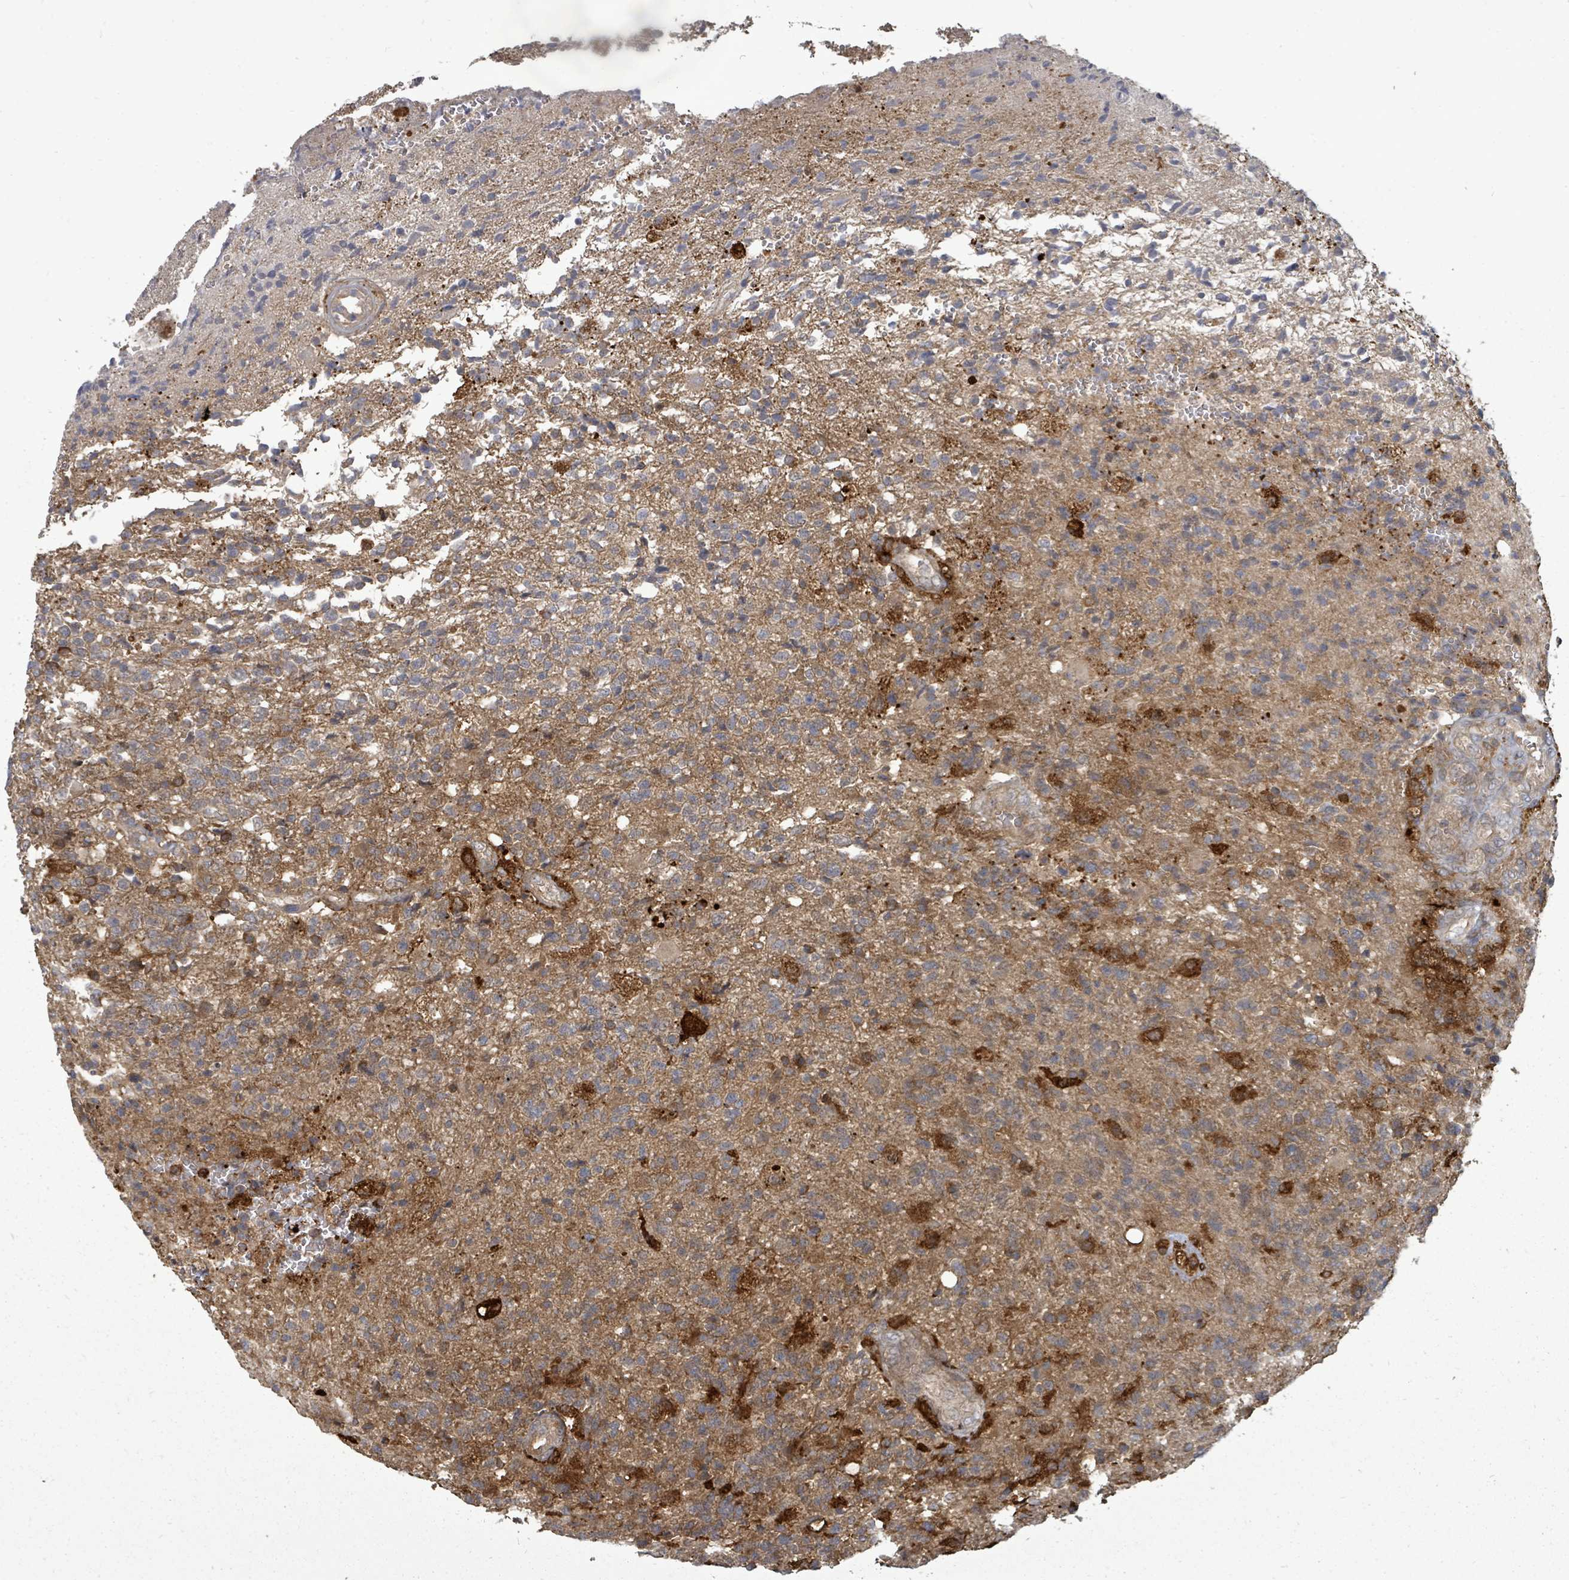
{"staining": {"intensity": "weak", "quantity": "<25%", "location": "cytoplasmic/membranous"}, "tissue": "glioma", "cell_type": "Tumor cells", "image_type": "cancer", "snomed": [{"axis": "morphology", "description": "Glioma, malignant, High grade"}, {"axis": "topography", "description": "Brain"}], "caption": "Micrograph shows no significant protein expression in tumor cells of glioma.", "gene": "EIF3C", "patient": {"sex": "male", "age": 56}}